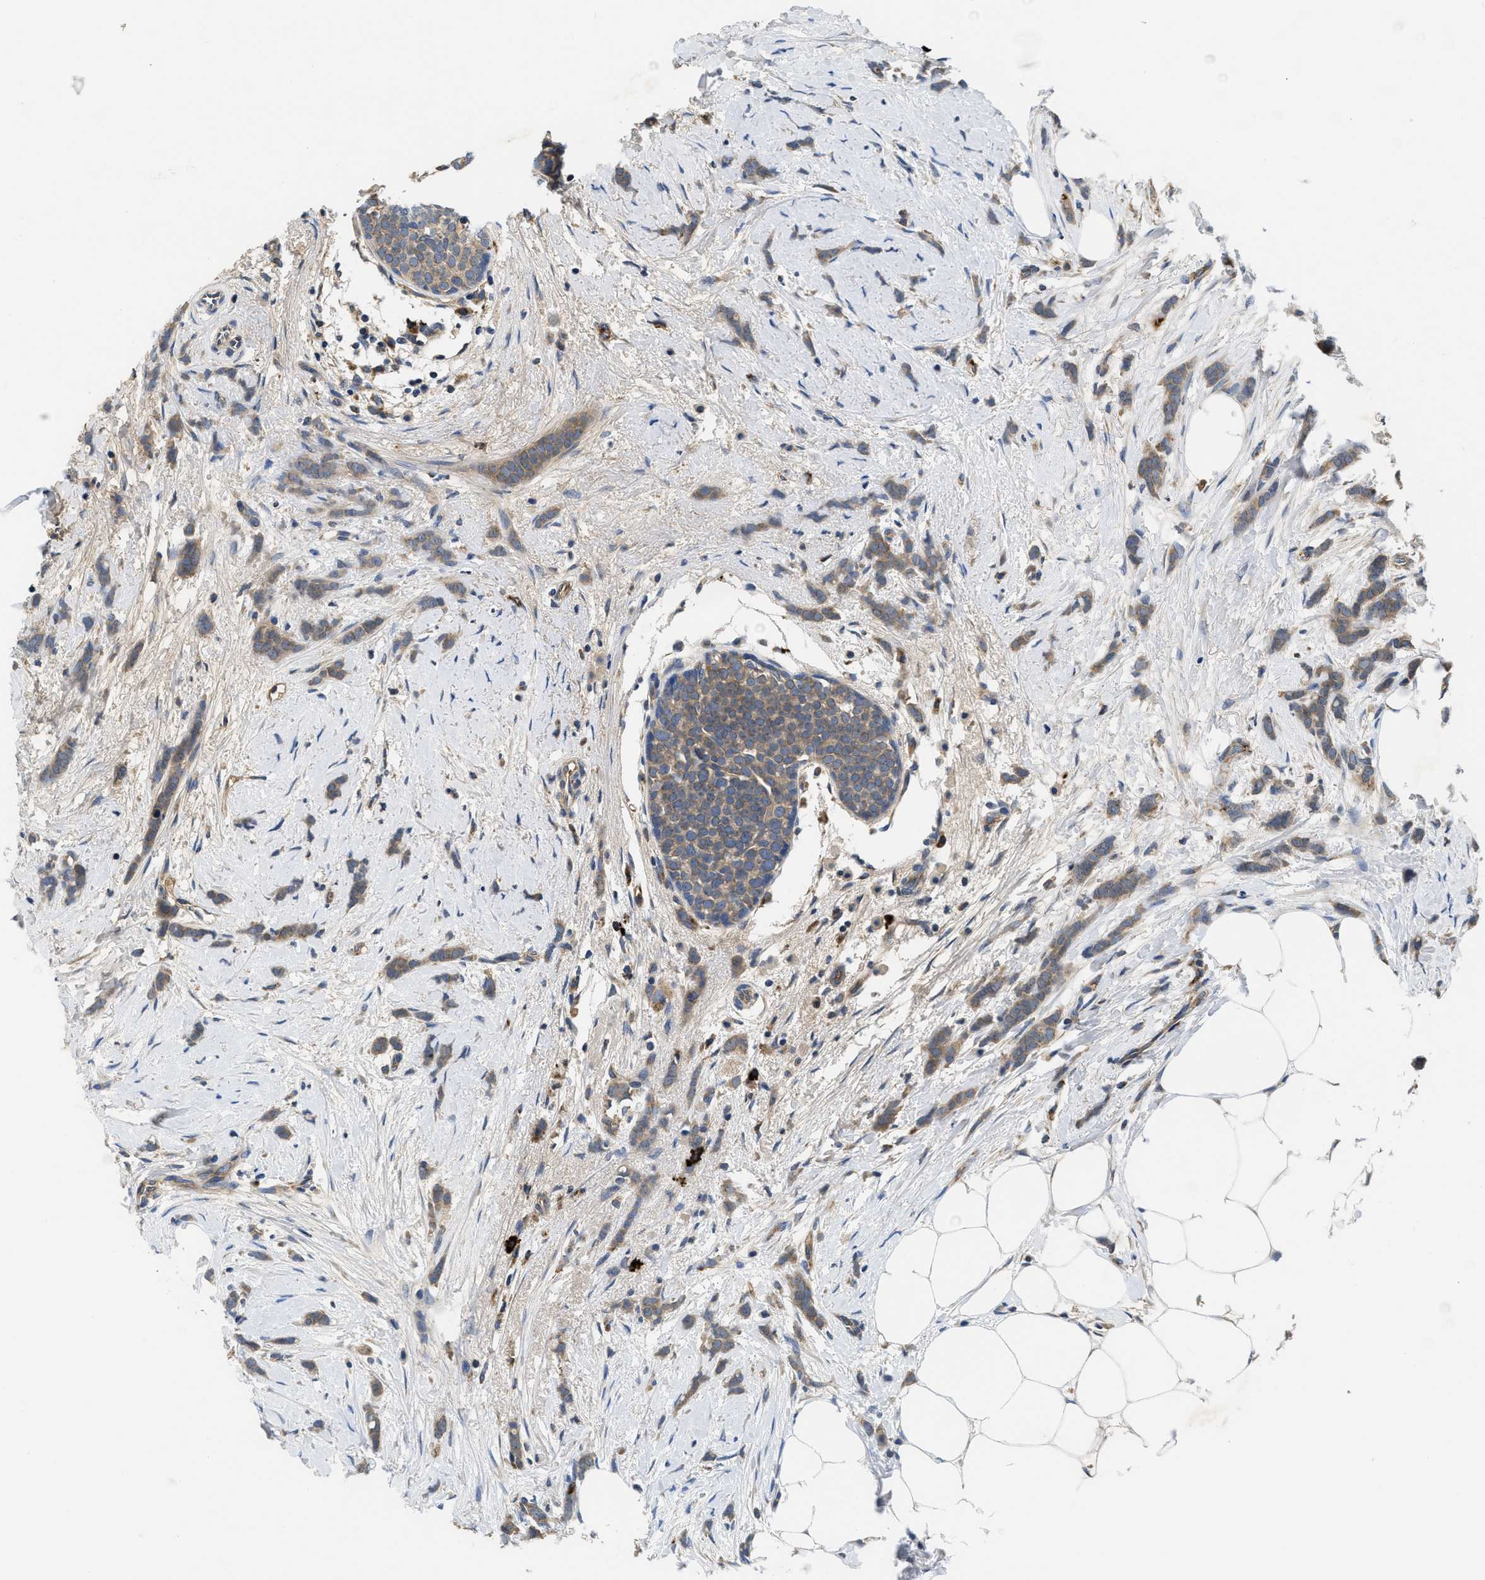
{"staining": {"intensity": "weak", "quantity": ">75%", "location": "cytoplasmic/membranous"}, "tissue": "breast cancer", "cell_type": "Tumor cells", "image_type": "cancer", "snomed": [{"axis": "morphology", "description": "Lobular carcinoma, in situ"}, {"axis": "morphology", "description": "Lobular carcinoma"}, {"axis": "topography", "description": "Breast"}], "caption": "An immunohistochemistry photomicrograph of neoplastic tissue is shown. Protein staining in brown highlights weak cytoplasmic/membranous positivity in breast cancer within tumor cells. The staining is performed using DAB brown chromogen to label protein expression. The nuclei are counter-stained blue using hematoxylin.", "gene": "GALK1", "patient": {"sex": "female", "age": 41}}